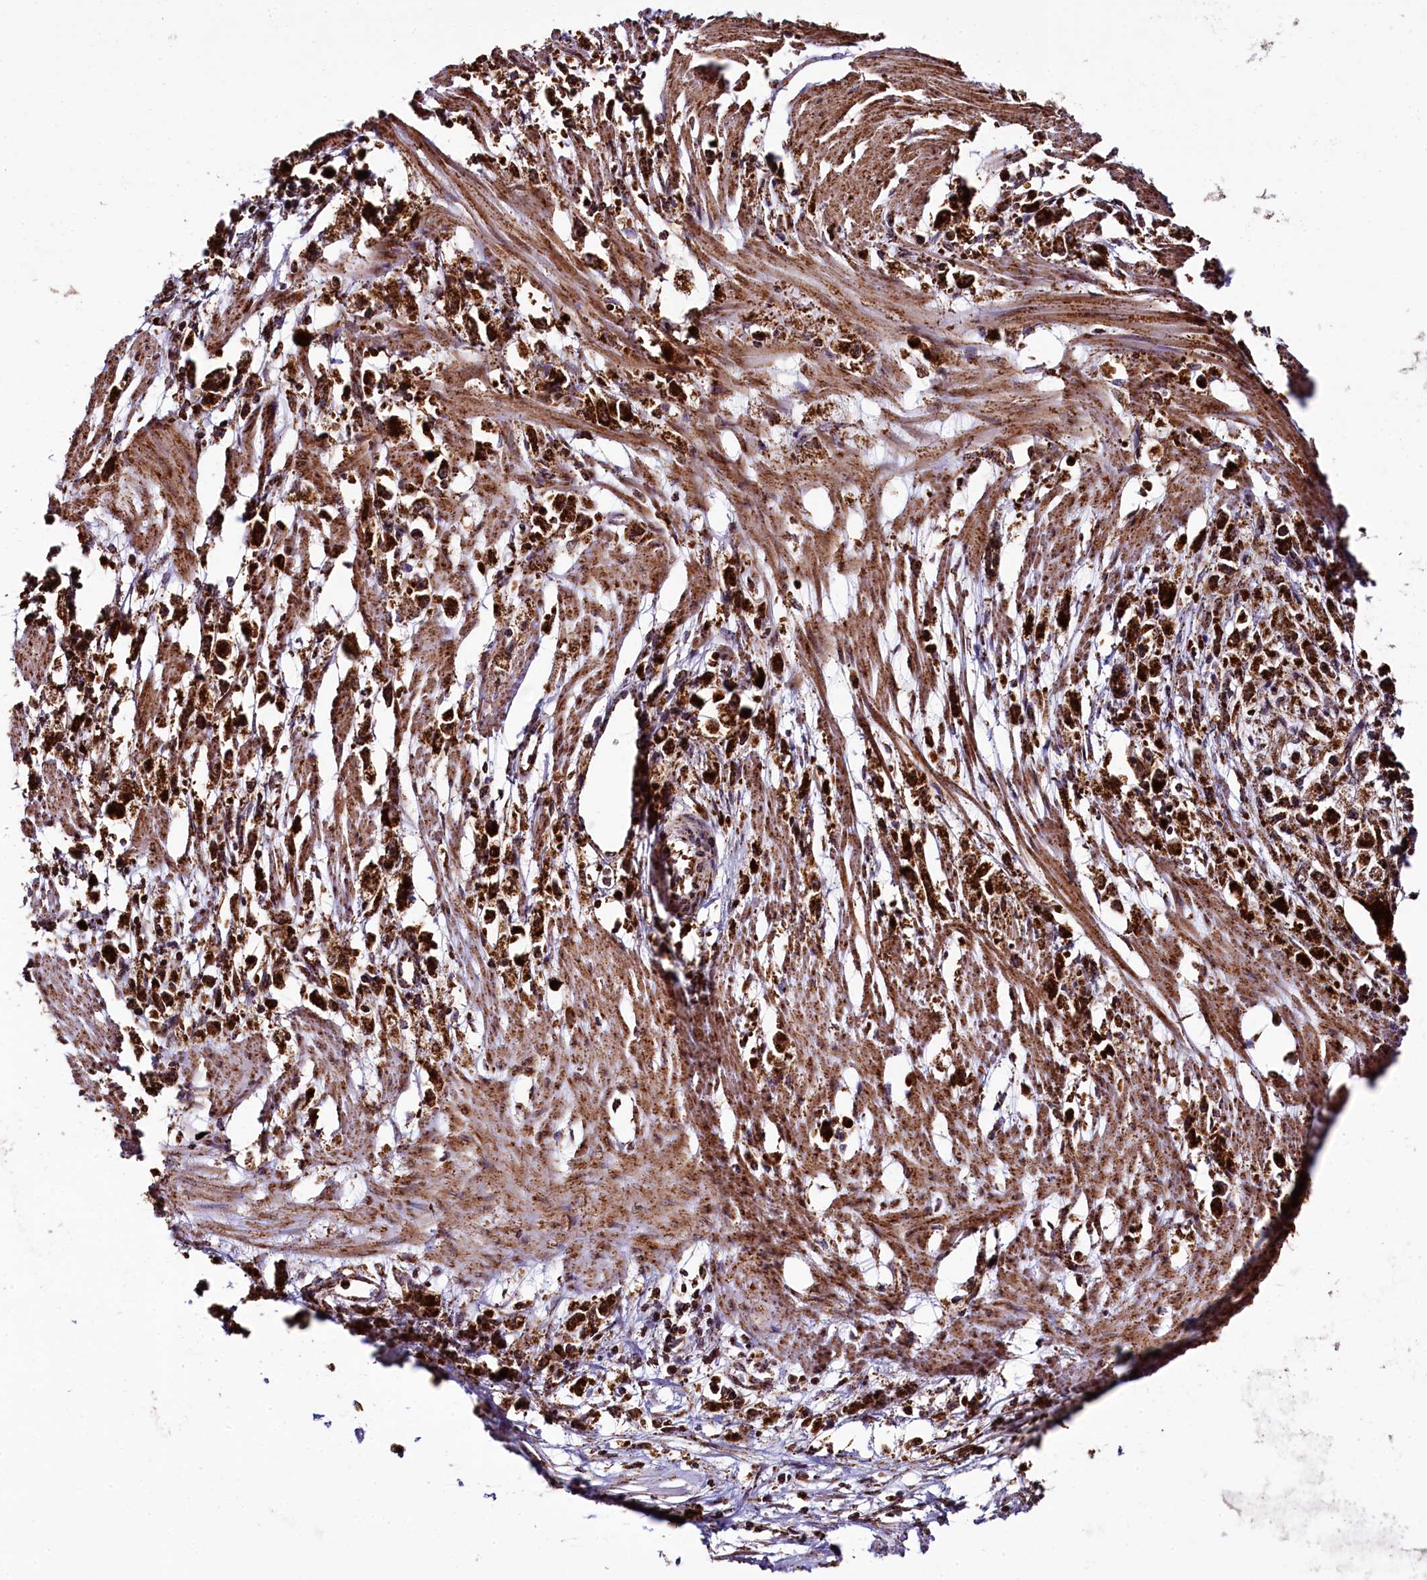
{"staining": {"intensity": "strong", "quantity": ">75%", "location": "cytoplasmic/membranous"}, "tissue": "stomach cancer", "cell_type": "Tumor cells", "image_type": "cancer", "snomed": [{"axis": "morphology", "description": "Adenocarcinoma, NOS"}, {"axis": "topography", "description": "Stomach"}], "caption": "The image exhibits a brown stain indicating the presence of a protein in the cytoplasmic/membranous of tumor cells in stomach adenocarcinoma.", "gene": "KLC2", "patient": {"sex": "female", "age": 59}}